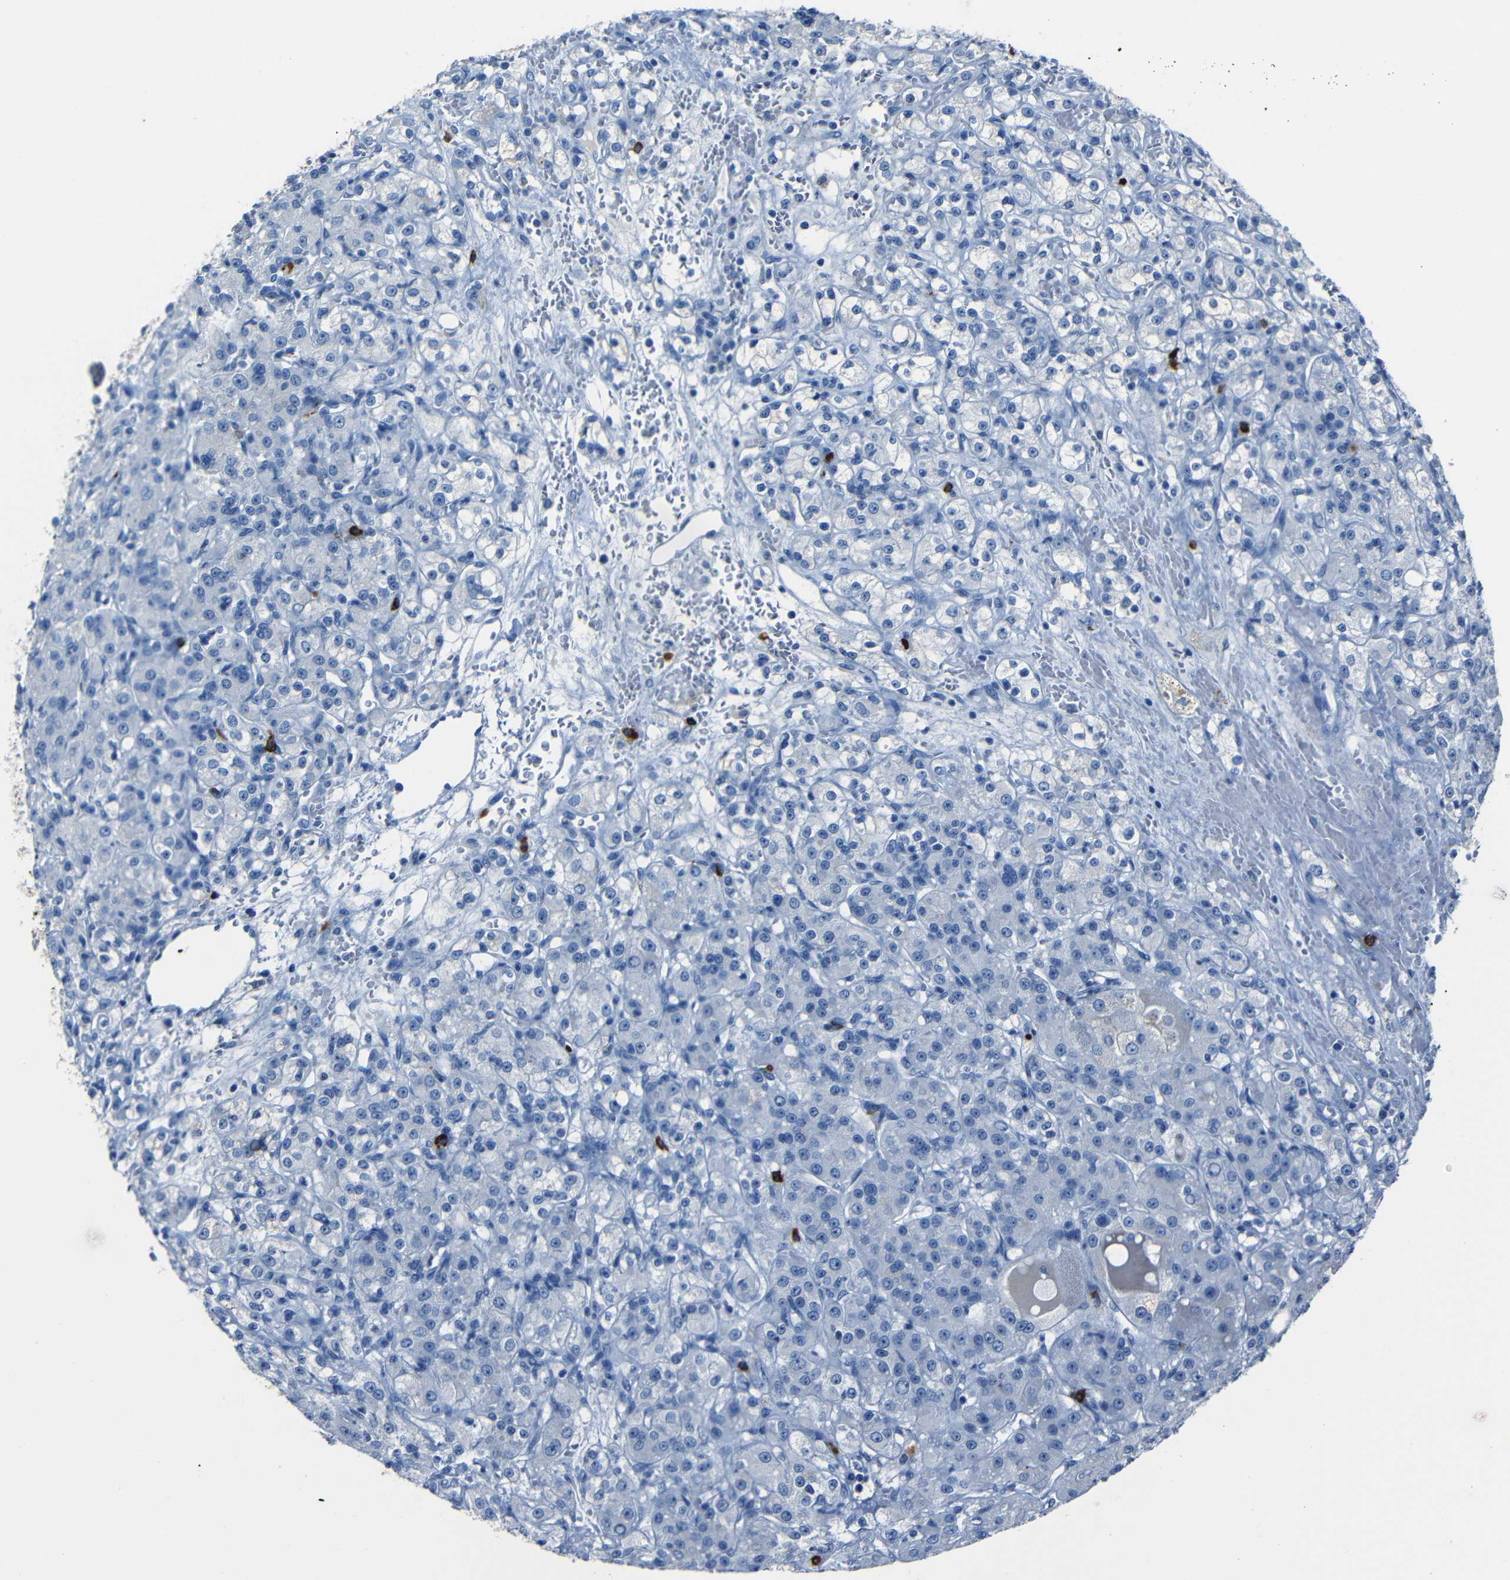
{"staining": {"intensity": "negative", "quantity": "none", "location": "none"}, "tissue": "renal cancer", "cell_type": "Tumor cells", "image_type": "cancer", "snomed": [{"axis": "morphology", "description": "Normal tissue, NOS"}, {"axis": "morphology", "description": "Adenocarcinoma, NOS"}, {"axis": "topography", "description": "Kidney"}], "caption": "The immunohistochemistry (IHC) photomicrograph has no significant staining in tumor cells of renal adenocarcinoma tissue.", "gene": "CLDN11", "patient": {"sex": "male", "age": 61}}